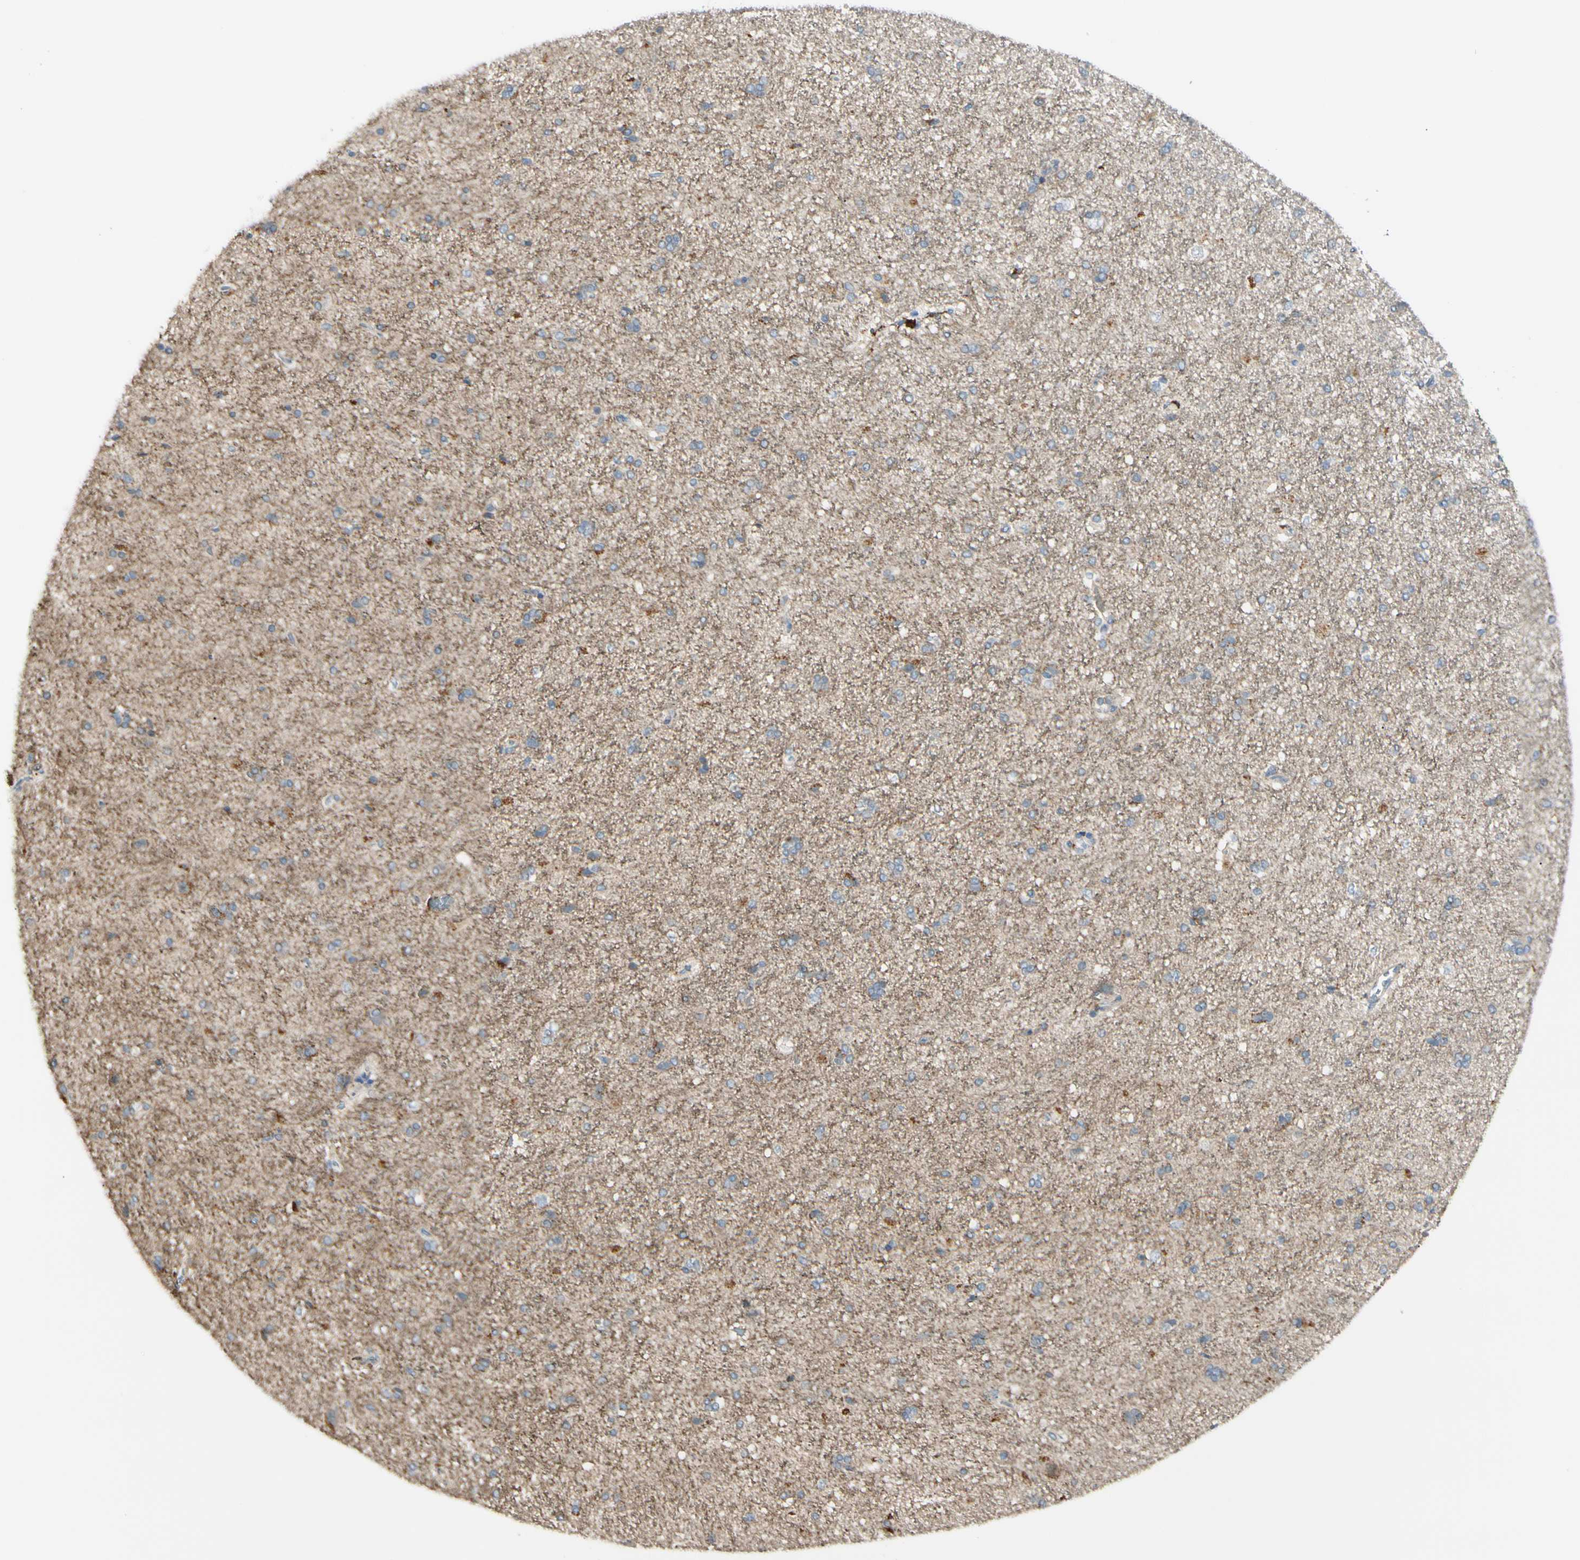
{"staining": {"intensity": "weak", "quantity": ">75%", "location": "cytoplasmic/membranous"}, "tissue": "cerebral cortex", "cell_type": "Endothelial cells", "image_type": "normal", "snomed": [{"axis": "morphology", "description": "Normal tissue, NOS"}, {"axis": "topography", "description": "Cerebral cortex"}], "caption": "Immunohistochemical staining of benign human cerebral cortex exhibits >75% levels of weak cytoplasmic/membranous protein positivity in approximately >75% of endothelial cells. (brown staining indicates protein expression, while blue staining denotes nuclei).", "gene": "EPHA3", "patient": {"sex": "male", "age": 62}}